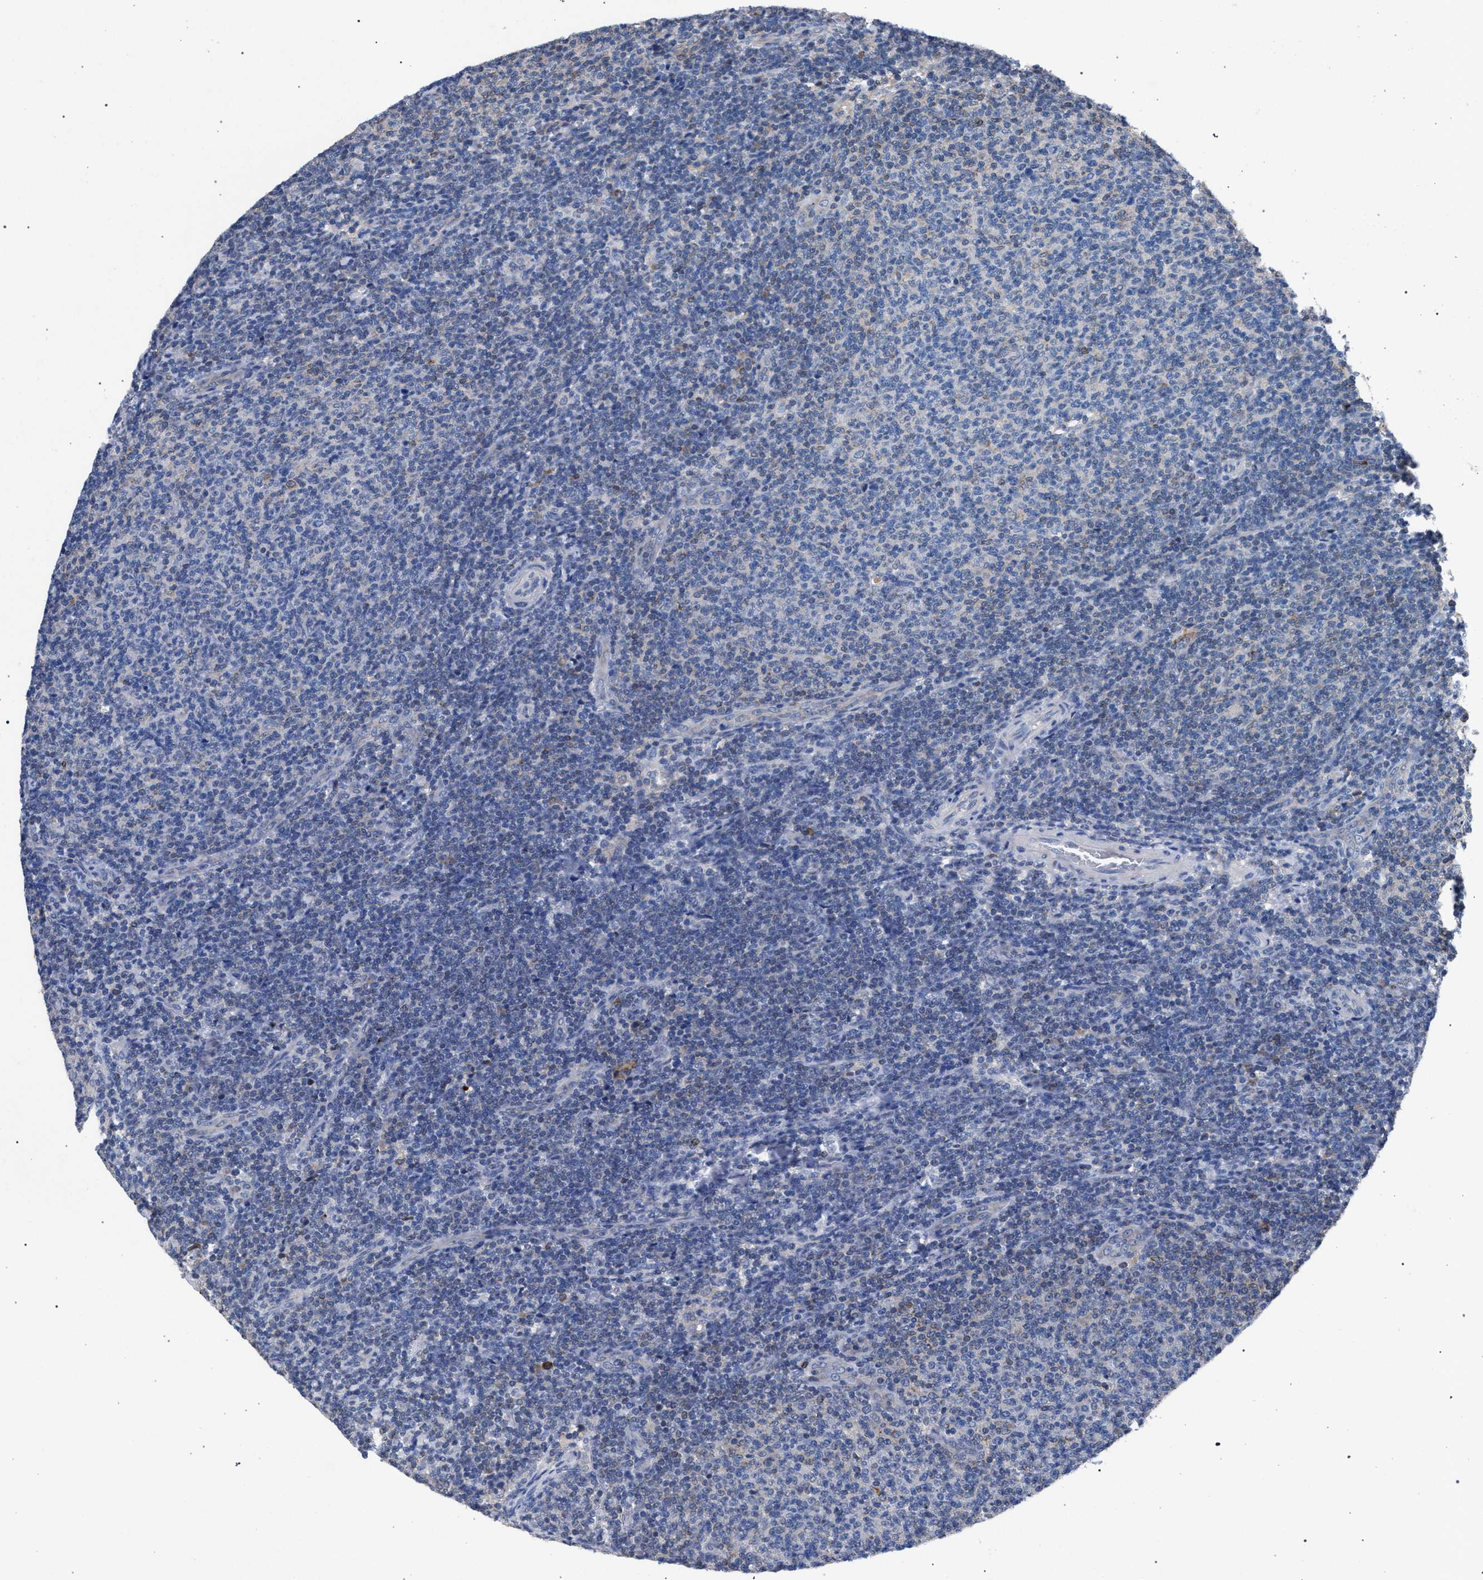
{"staining": {"intensity": "weak", "quantity": "<25%", "location": "cytoplasmic/membranous"}, "tissue": "lymphoma", "cell_type": "Tumor cells", "image_type": "cancer", "snomed": [{"axis": "morphology", "description": "Malignant lymphoma, non-Hodgkin's type, Low grade"}, {"axis": "topography", "description": "Lymph node"}], "caption": "Micrograph shows no protein staining in tumor cells of lymphoma tissue.", "gene": "CRYZ", "patient": {"sex": "male", "age": 66}}